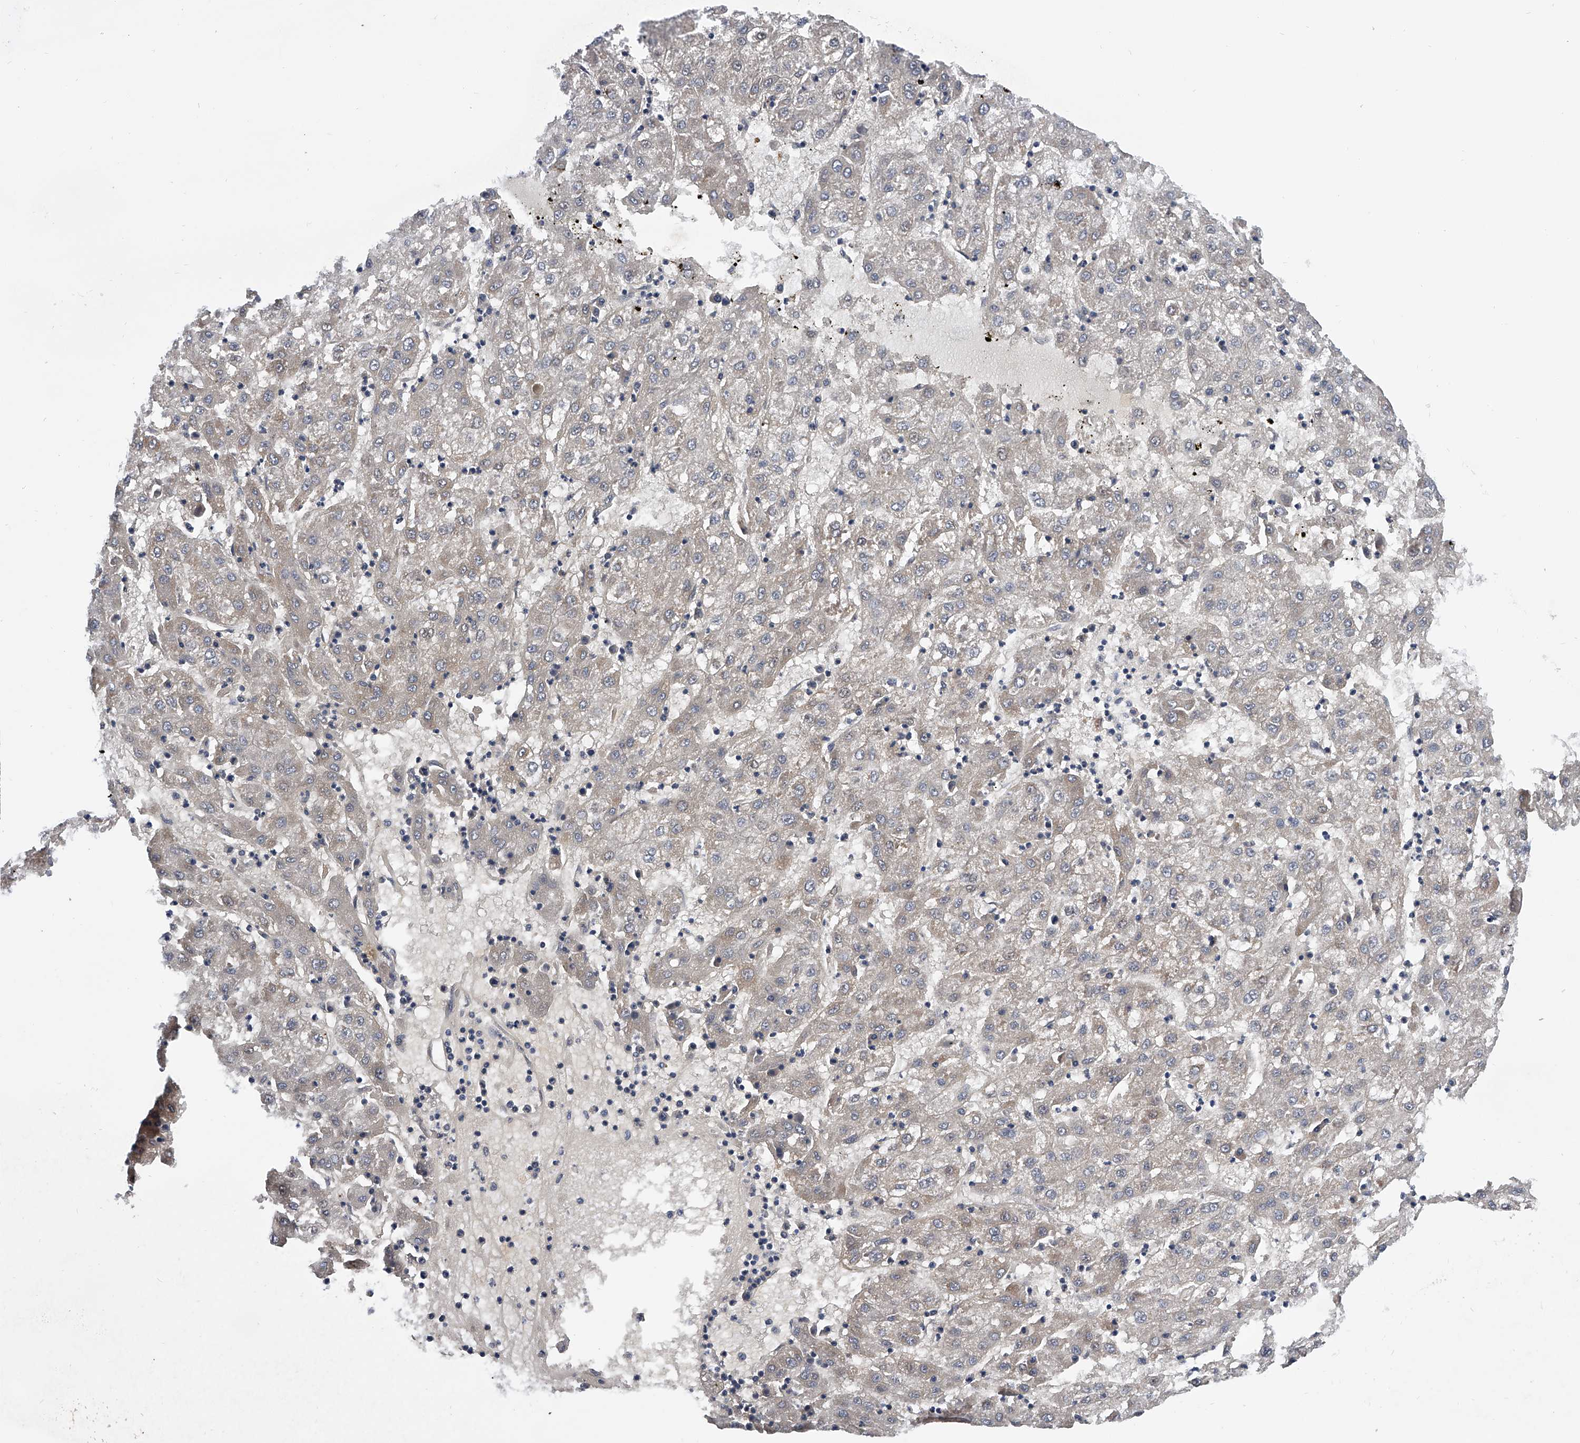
{"staining": {"intensity": "negative", "quantity": "none", "location": "none"}, "tissue": "liver cancer", "cell_type": "Tumor cells", "image_type": "cancer", "snomed": [{"axis": "morphology", "description": "Carcinoma, Hepatocellular, NOS"}, {"axis": "topography", "description": "Liver"}], "caption": "This is a histopathology image of immunohistochemistry staining of liver cancer (hepatocellular carcinoma), which shows no expression in tumor cells.", "gene": "PGM3", "patient": {"sex": "male", "age": 72}}